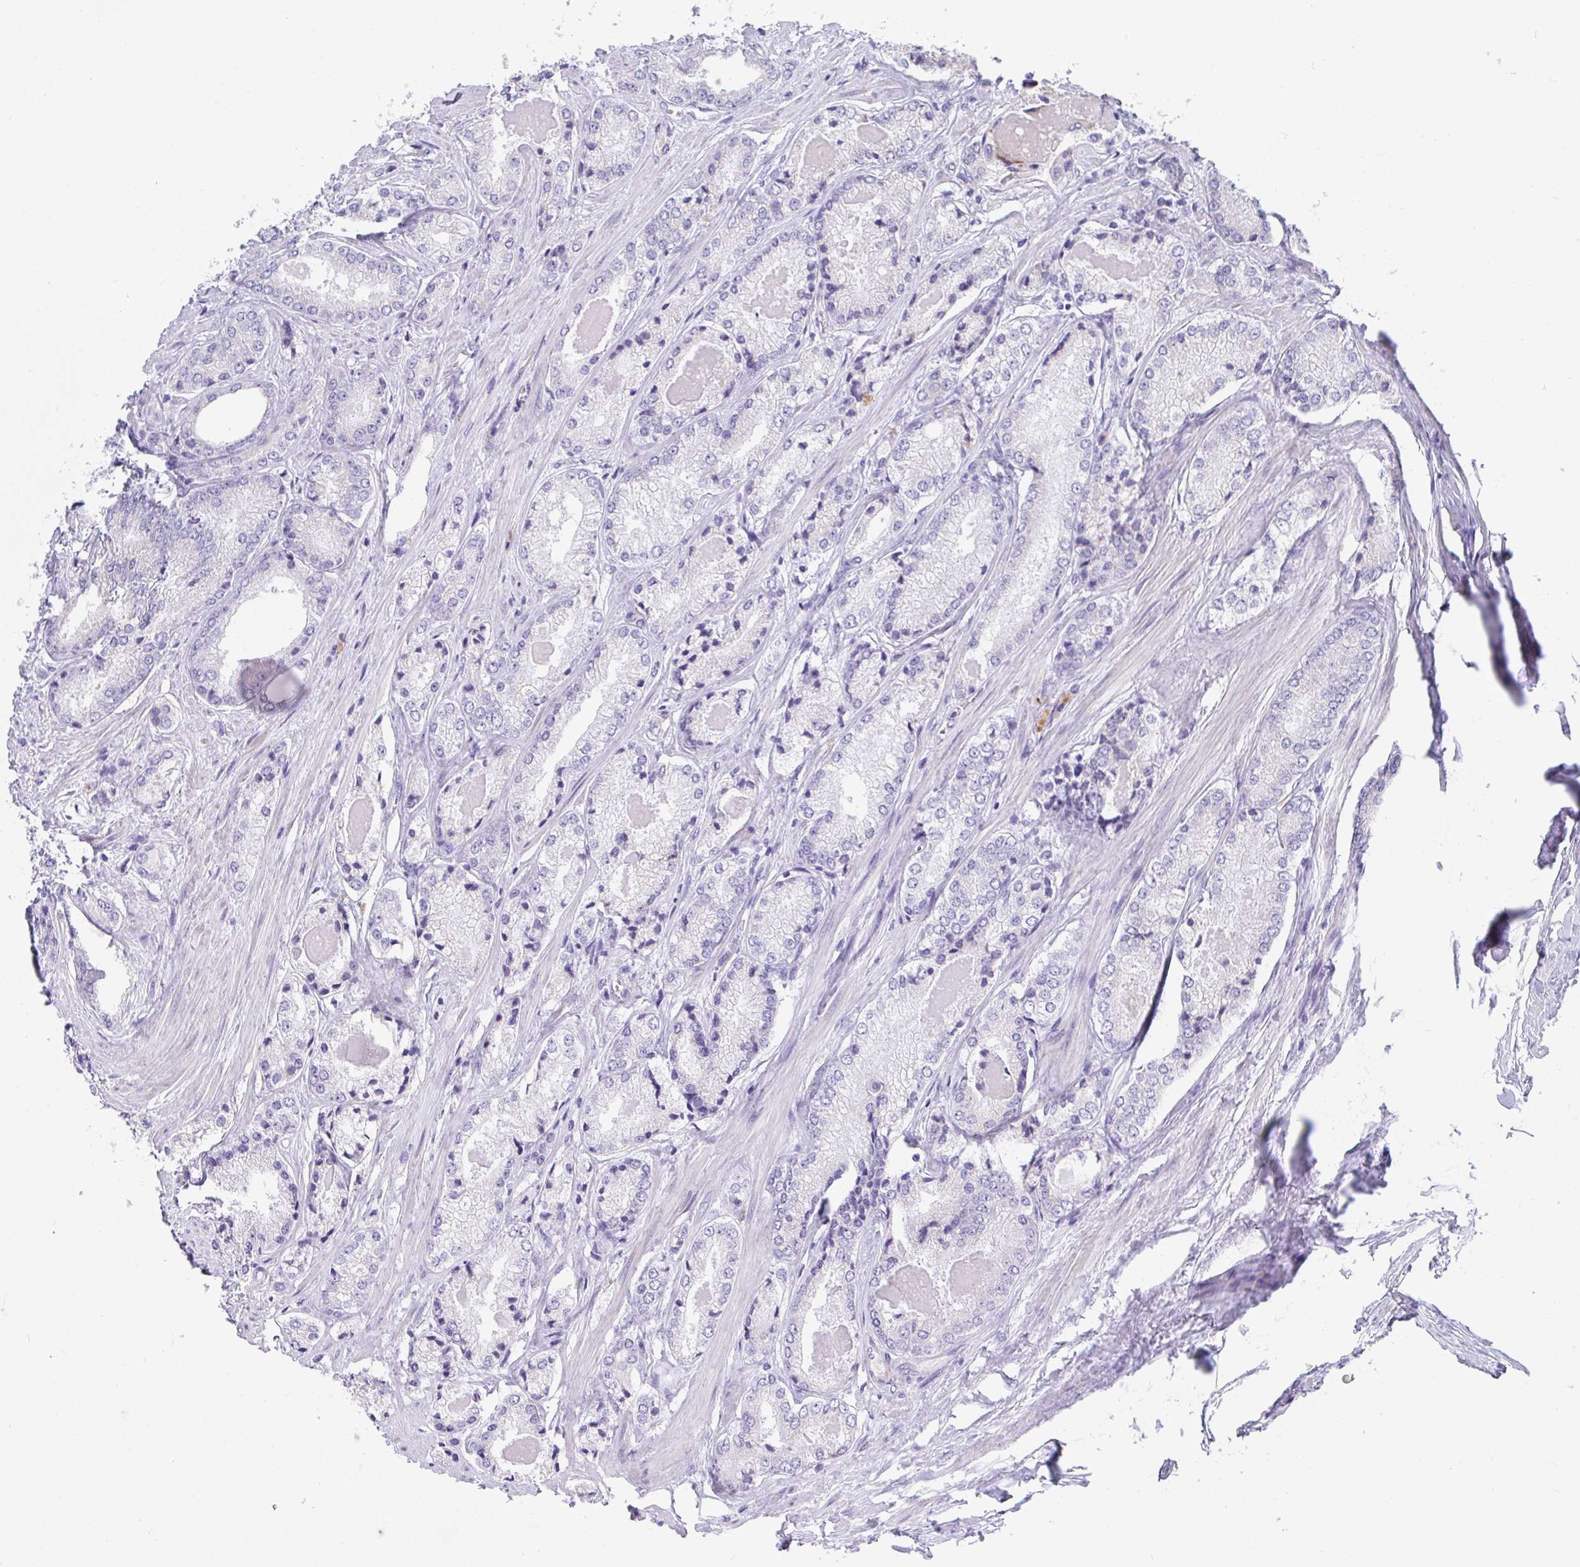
{"staining": {"intensity": "negative", "quantity": "none", "location": "none"}, "tissue": "prostate cancer", "cell_type": "Tumor cells", "image_type": "cancer", "snomed": [{"axis": "morphology", "description": "Adenocarcinoma, NOS"}, {"axis": "morphology", "description": "Adenocarcinoma, Low grade"}, {"axis": "topography", "description": "Prostate"}], "caption": "Immunohistochemistry (IHC) of prostate low-grade adenocarcinoma reveals no positivity in tumor cells.", "gene": "COA5", "patient": {"sex": "male", "age": 68}}